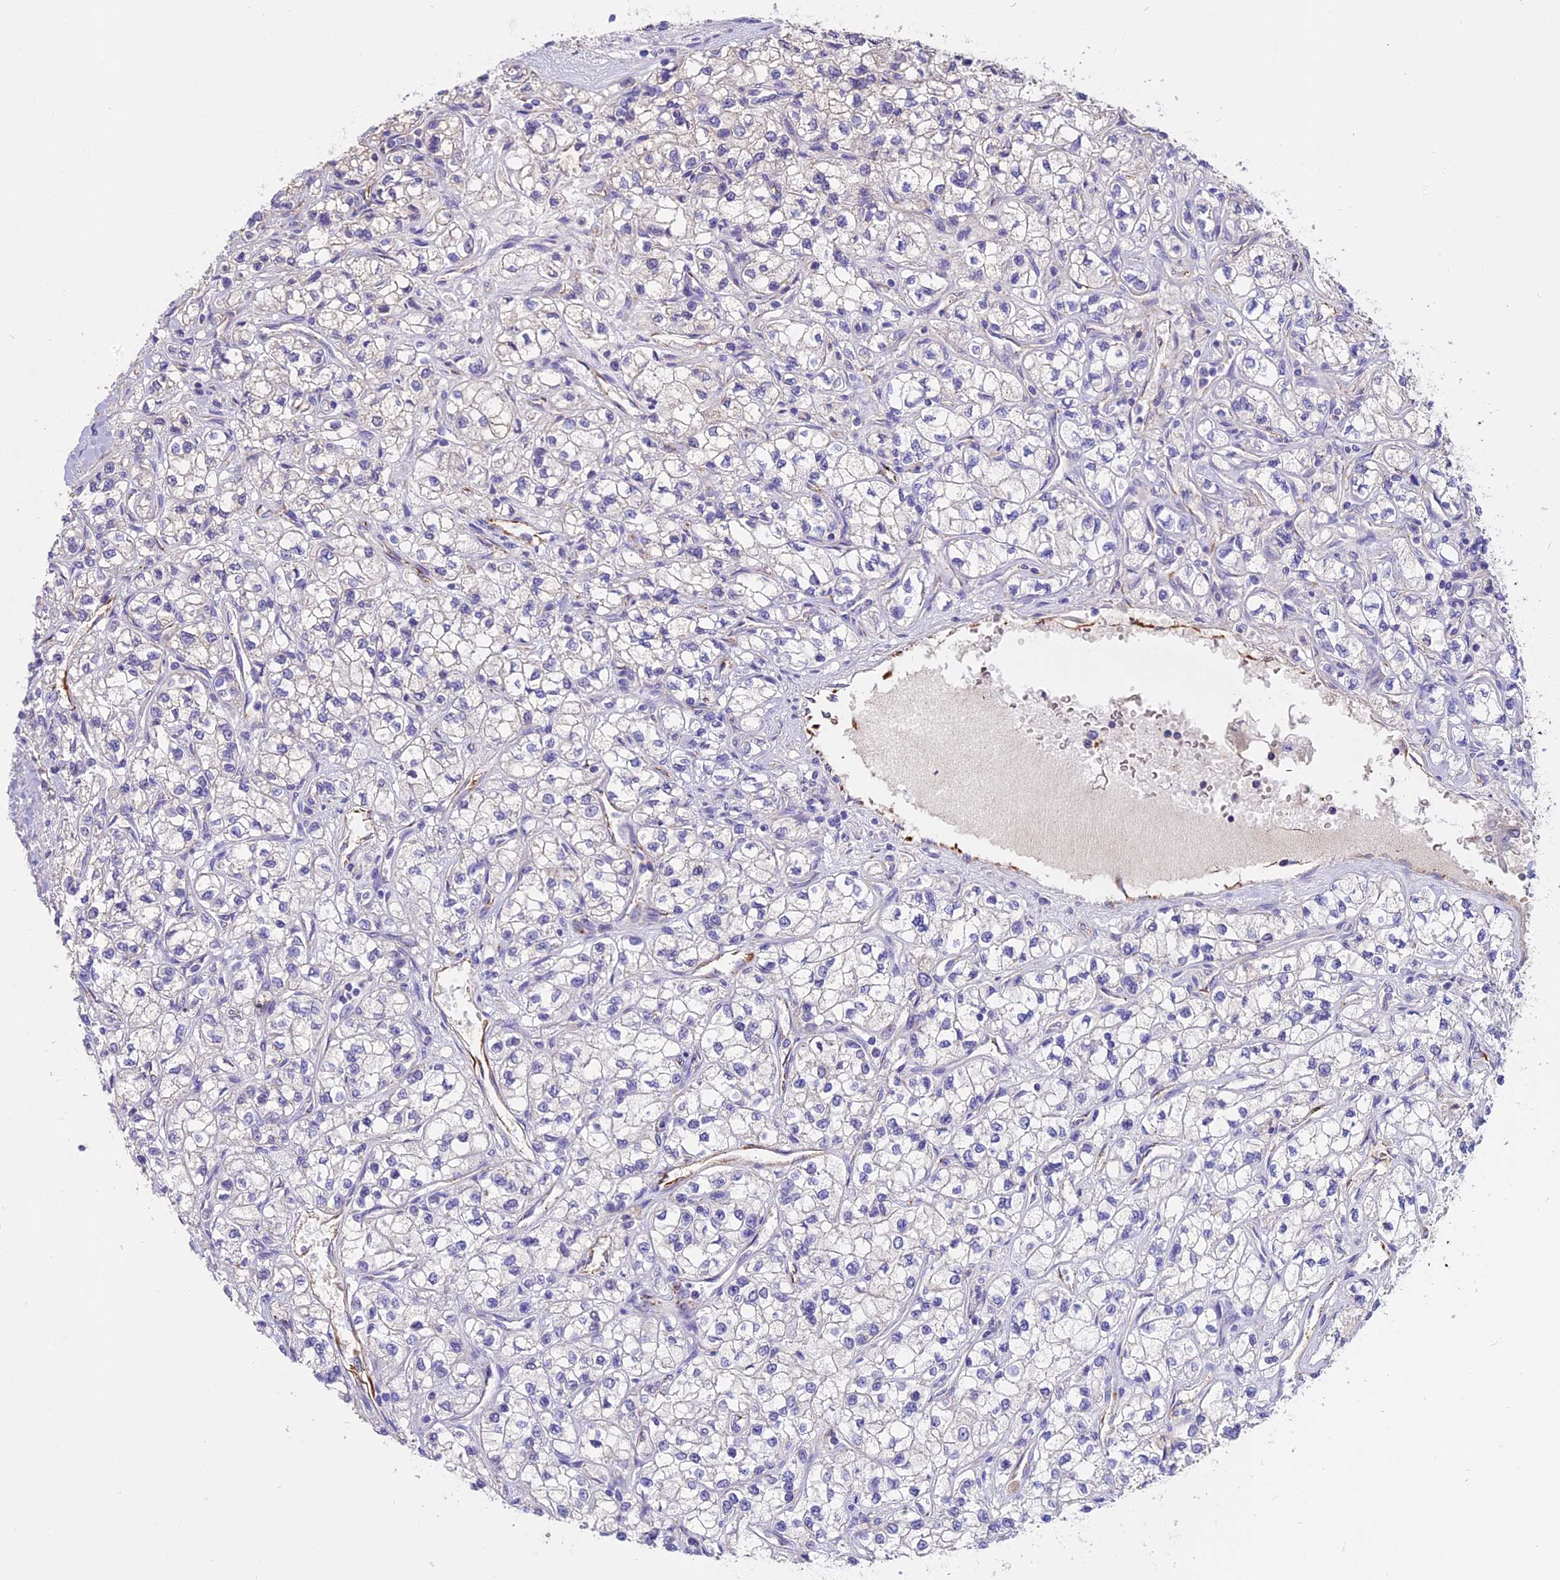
{"staining": {"intensity": "negative", "quantity": "none", "location": "none"}, "tissue": "renal cancer", "cell_type": "Tumor cells", "image_type": "cancer", "snomed": [{"axis": "morphology", "description": "Adenocarcinoma, NOS"}, {"axis": "topography", "description": "Kidney"}], "caption": "An image of renal adenocarcinoma stained for a protein shows no brown staining in tumor cells.", "gene": "WFDC2", "patient": {"sex": "male", "age": 80}}